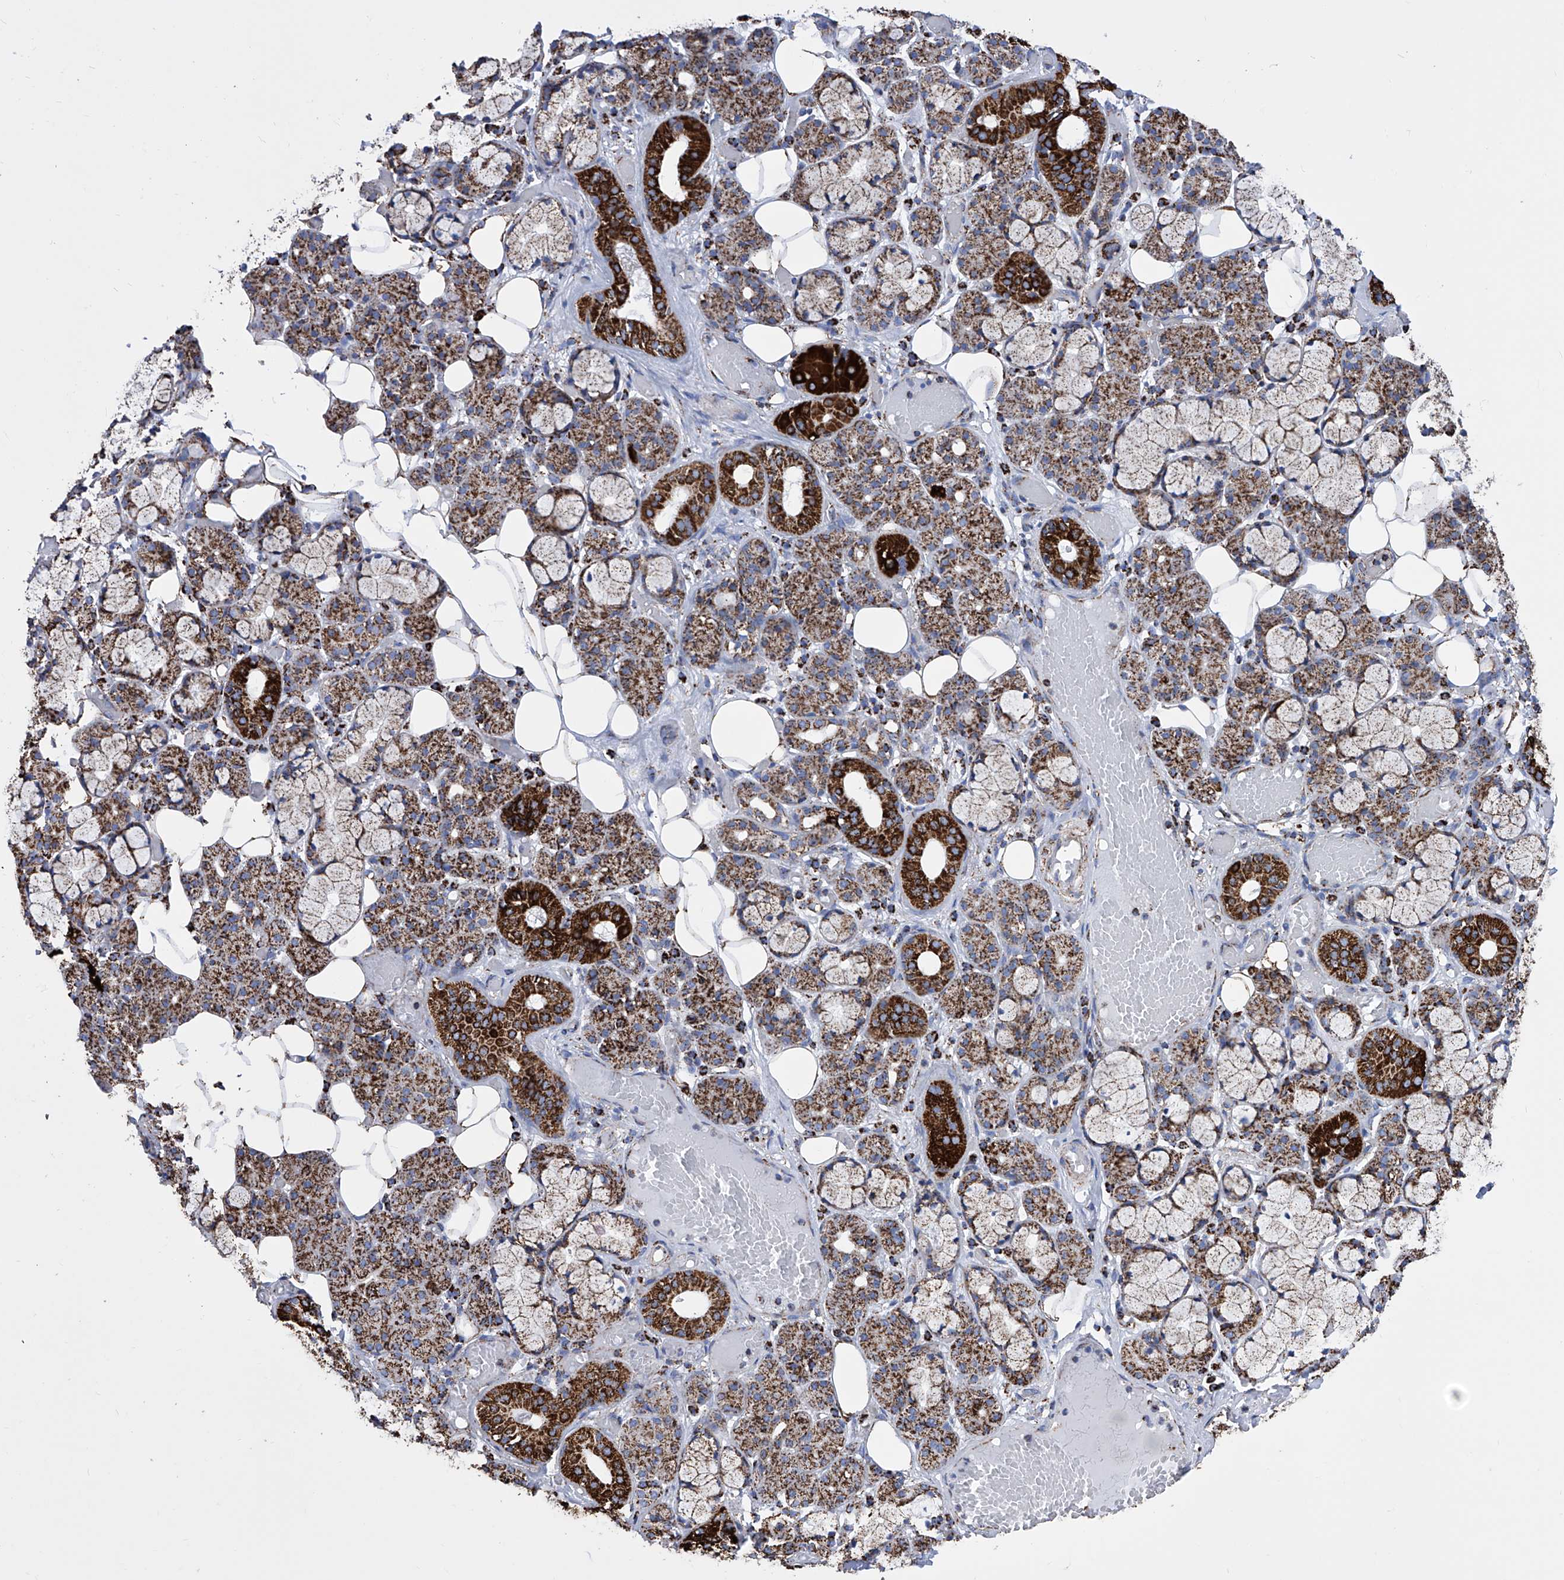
{"staining": {"intensity": "strong", "quantity": ">75%", "location": "cytoplasmic/membranous"}, "tissue": "salivary gland", "cell_type": "Glandular cells", "image_type": "normal", "snomed": [{"axis": "morphology", "description": "Normal tissue, NOS"}, {"axis": "topography", "description": "Salivary gland"}], "caption": "Protein staining shows strong cytoplasmic/membranous positivity in about >75% of glandular cells in normal salivary gland.", "gene": "ATP5PF", "patient": {"sex": "male", "age": 63}}